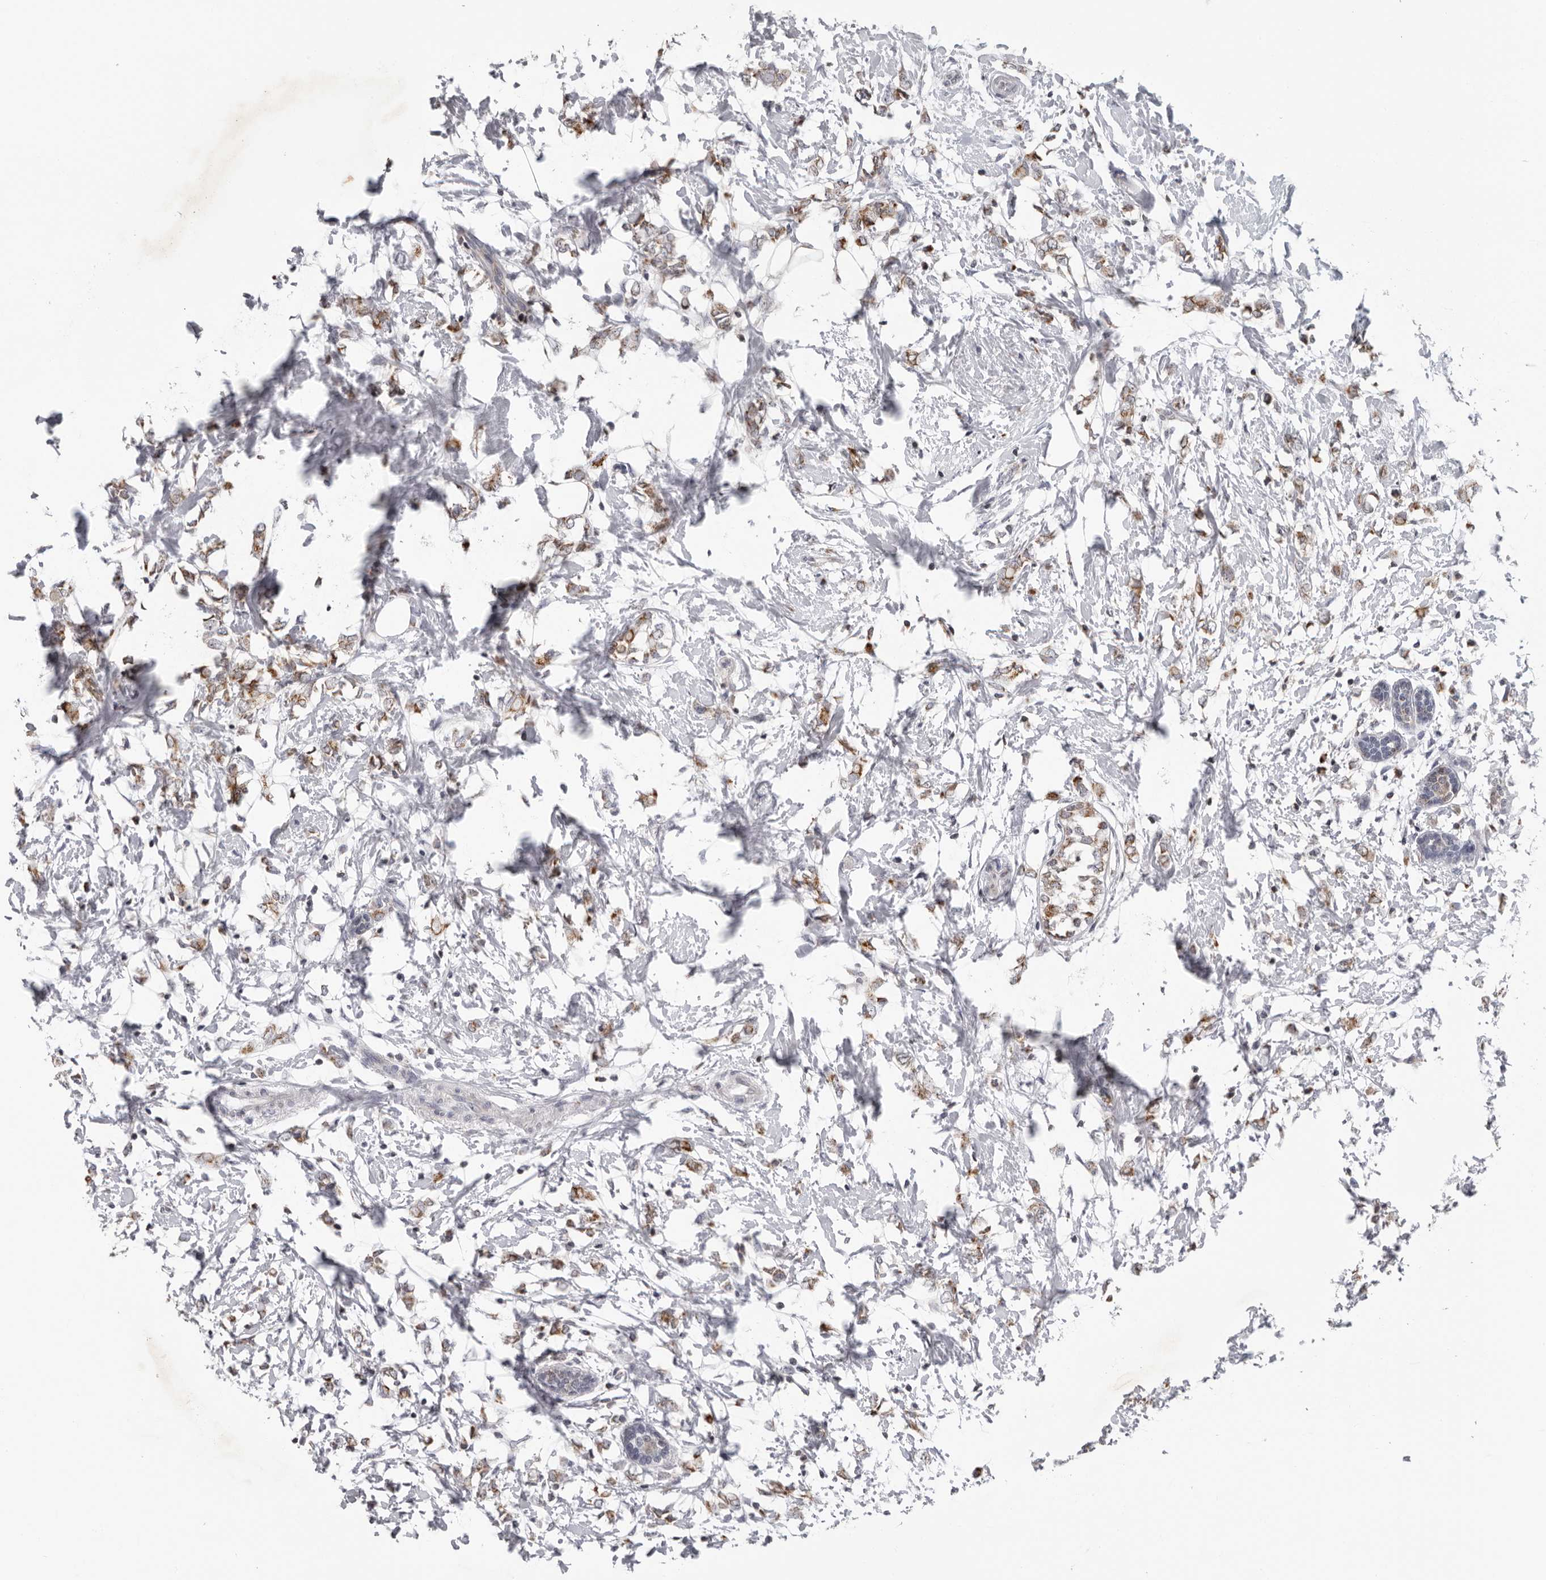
{"staining": {"intensity": "moderate", "quantity": ">75%", "location": "cytoplasmic/membranous"}, "tissue": "breast cancer", "cell_type": "Tumor cells", "image_type": "cancer", "snomed": [{"axis": "morphology", "description": "Normal tissue, NOS"}, {"axis": "morphology", "description": "Lobular carcinoma"}, {"axis": "topography", "description": "Breast"}], "caption": "Brown immunohistochemical staining in human lobular carcinoma (breast) shows moderate cytoplasmic/membranous expression in approximately >75% of tumor cells.", "gene": "CPT2", "patient": {"sex": "female", "age": 47}}